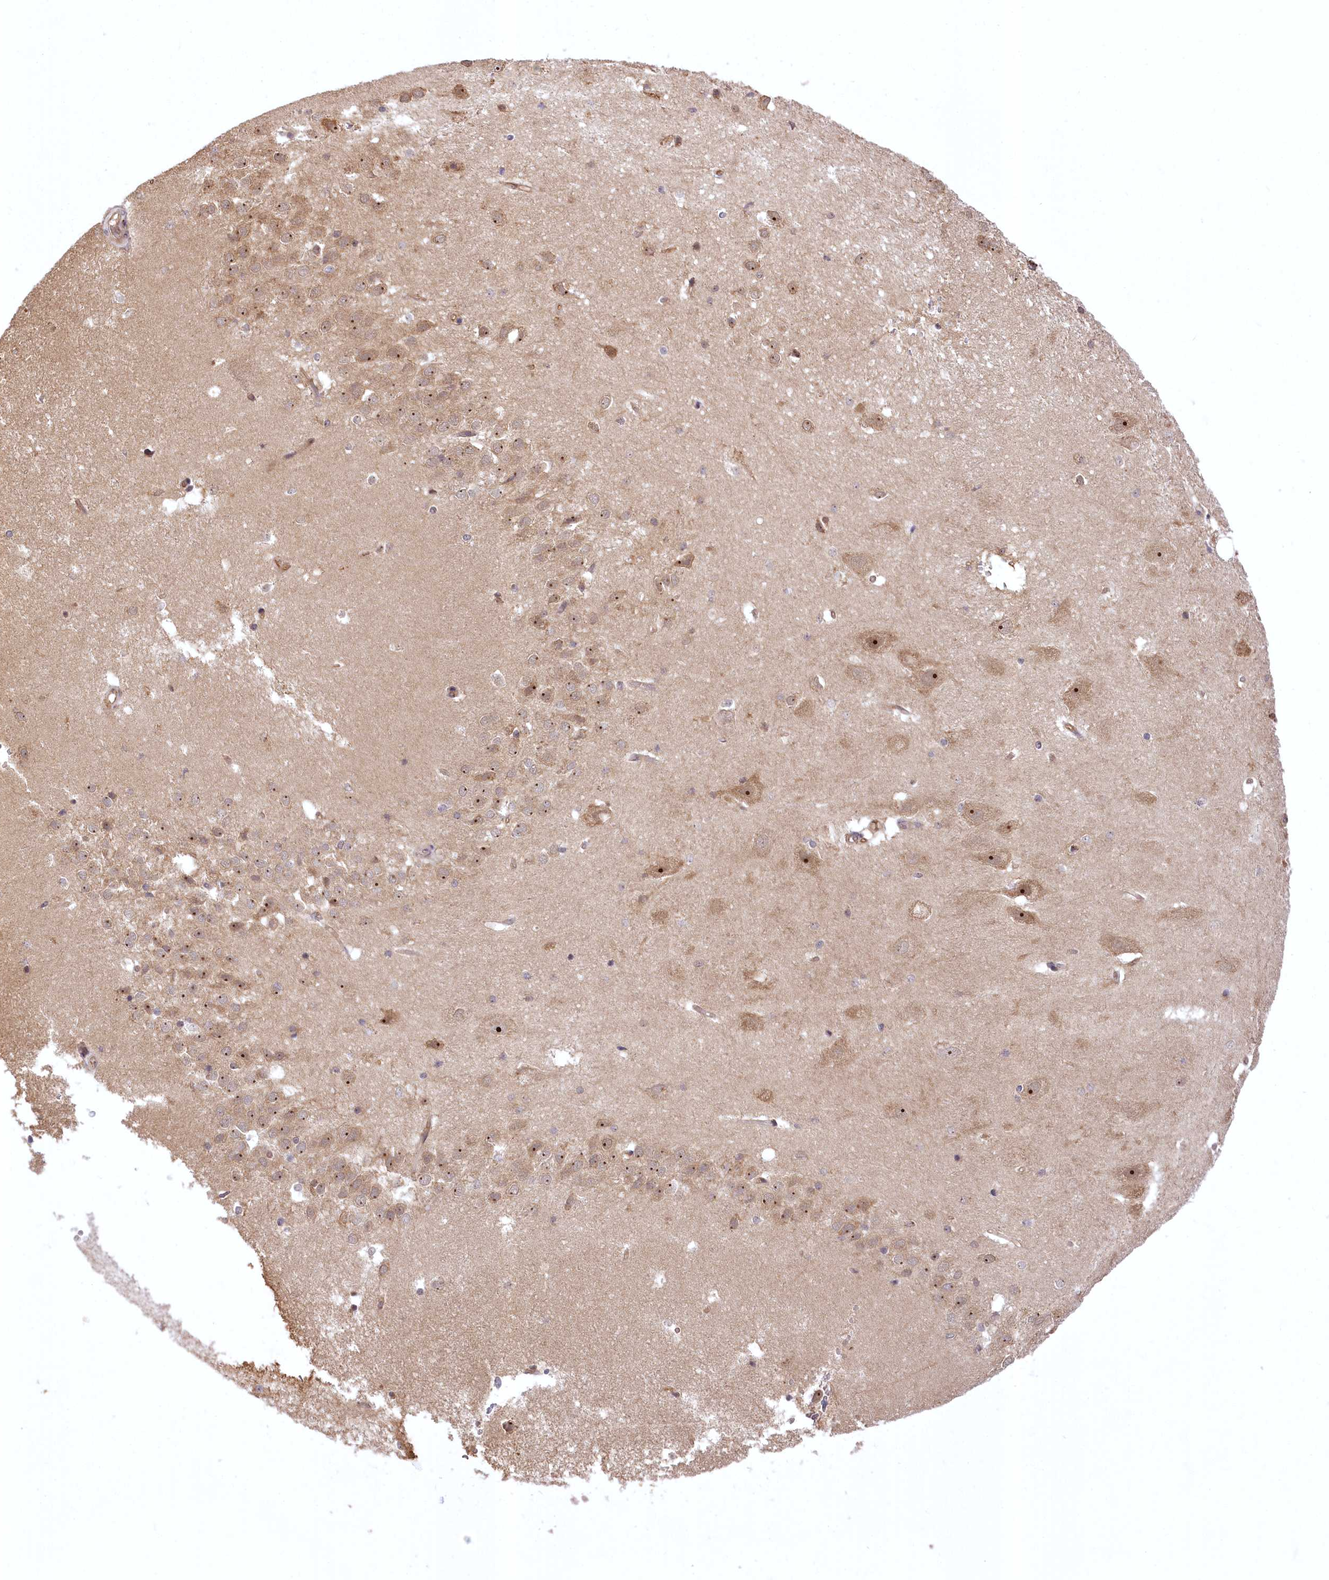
{"staining": {"intensity": "weak", "quantity": "<25%", "location": "cytoplasmic/membranous"}, "tissue": "hippocampus", "cell_type": "Glial cells", "image_type": "normal", "snomed": [{"axis": "morphology", "description": "Normal tissue, NOS"}, {"axis": "topography", "description": "Hippocampus"}], "caption": "Protein analysis of normal hippocampus shows no significant expression in glial cells.", "gene": "SERGEF", "patient": {"sex": "female", "age": 52}}